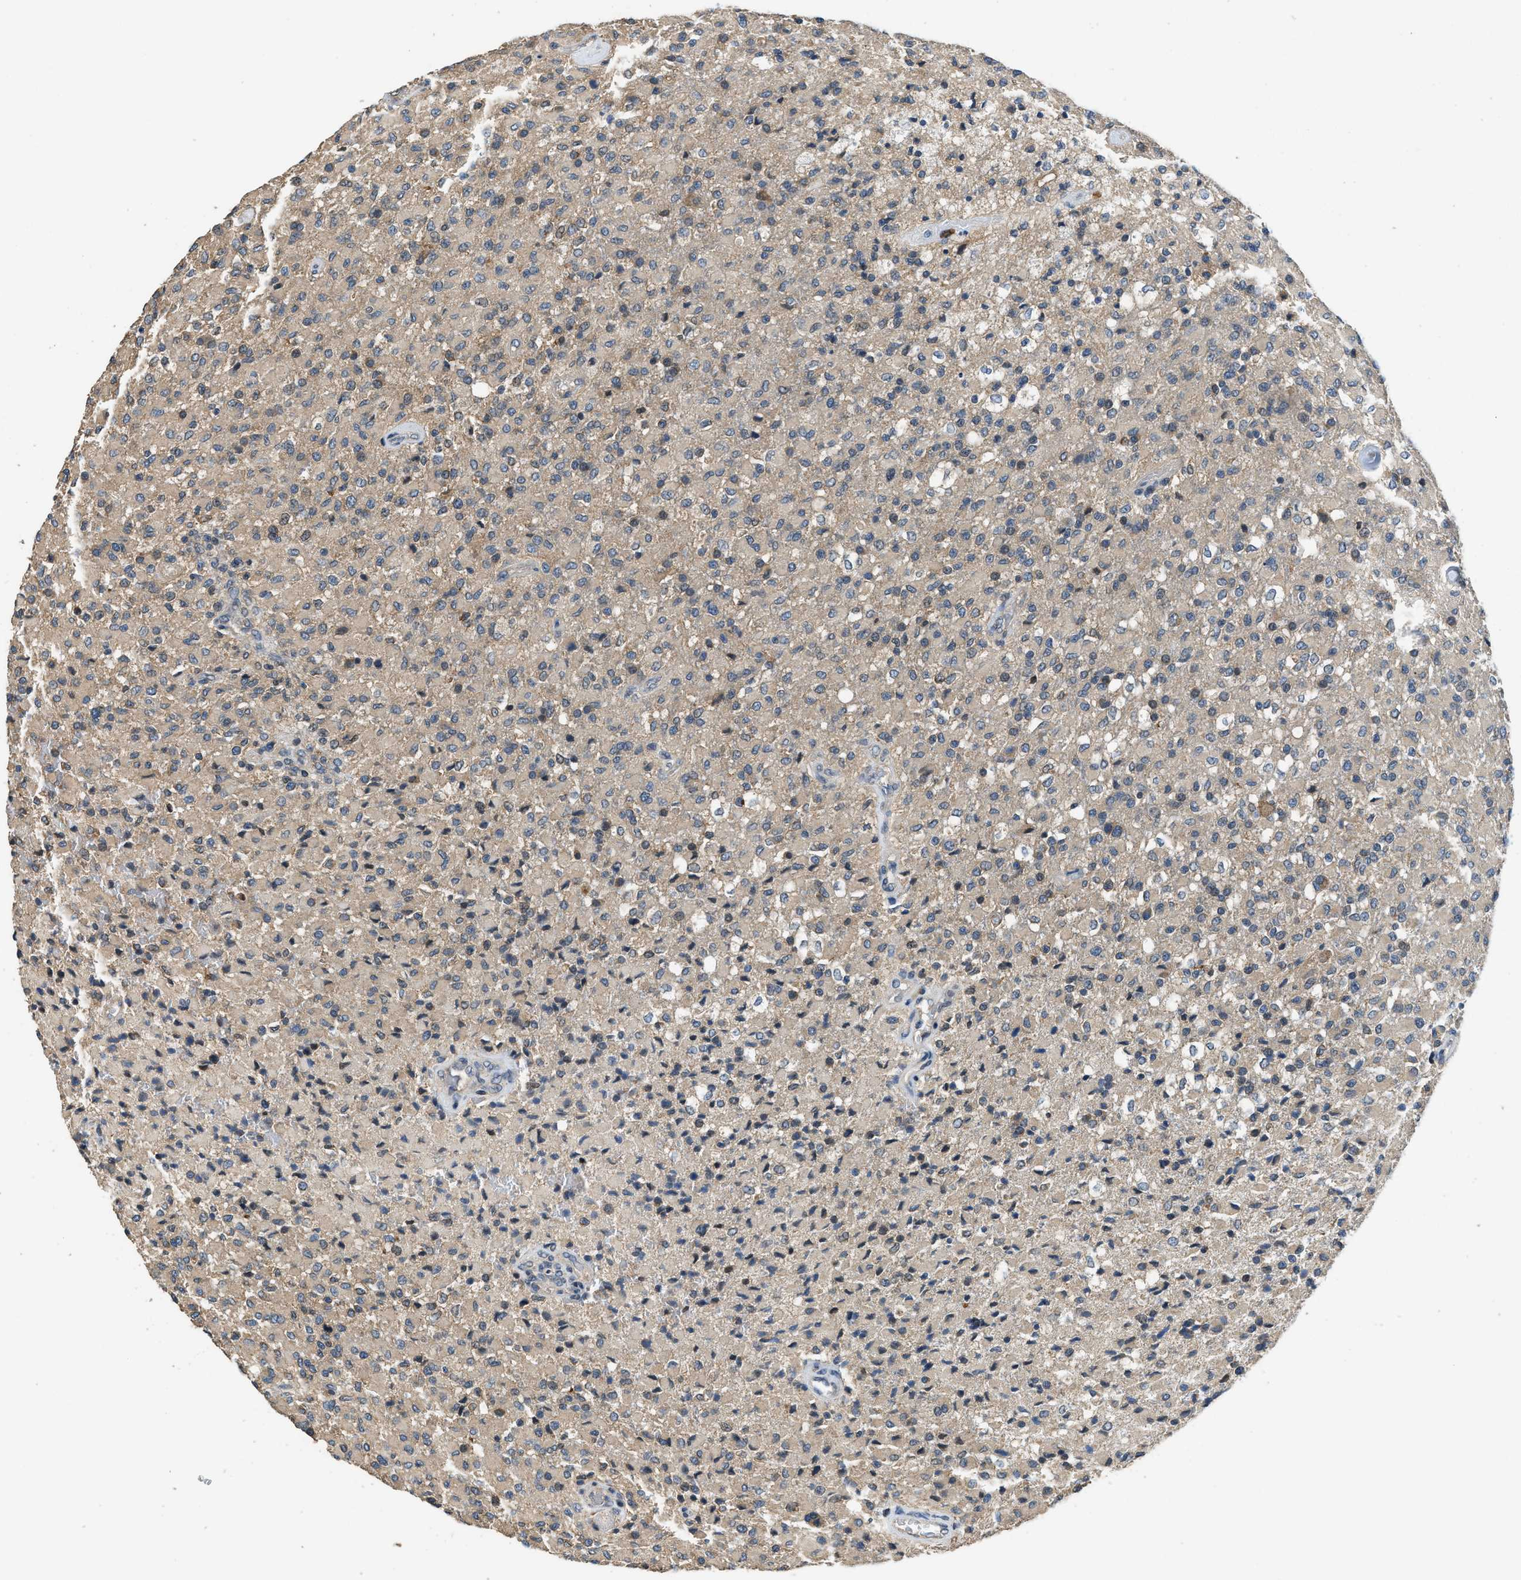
{"staining": {"intensity": "weak", "quantity": "<25%", "location": "cytoplasmic/membranous"}, "tissue": "glioma", "cell_type": "Tumor cells", "image_type": "cancer", "snomed": [{"axis": "morphology", "description": "Glioma, malignant, High grade"}, {"axis": "topography", "description": "Brain"}], "caption": "DAB immunohistochemical staining of human malignant glioma (high-grade) displays no significant positivity in tumor cells. (Stains: DAB (3,3'-diaminobenzidine) immunohistochemistry (IHC) with hematoxylin counter stain, Microscopy: brightfield microscopy at high magnification).", "gene": "SSH2", "patient": {"sex": "male", "age": 71}}